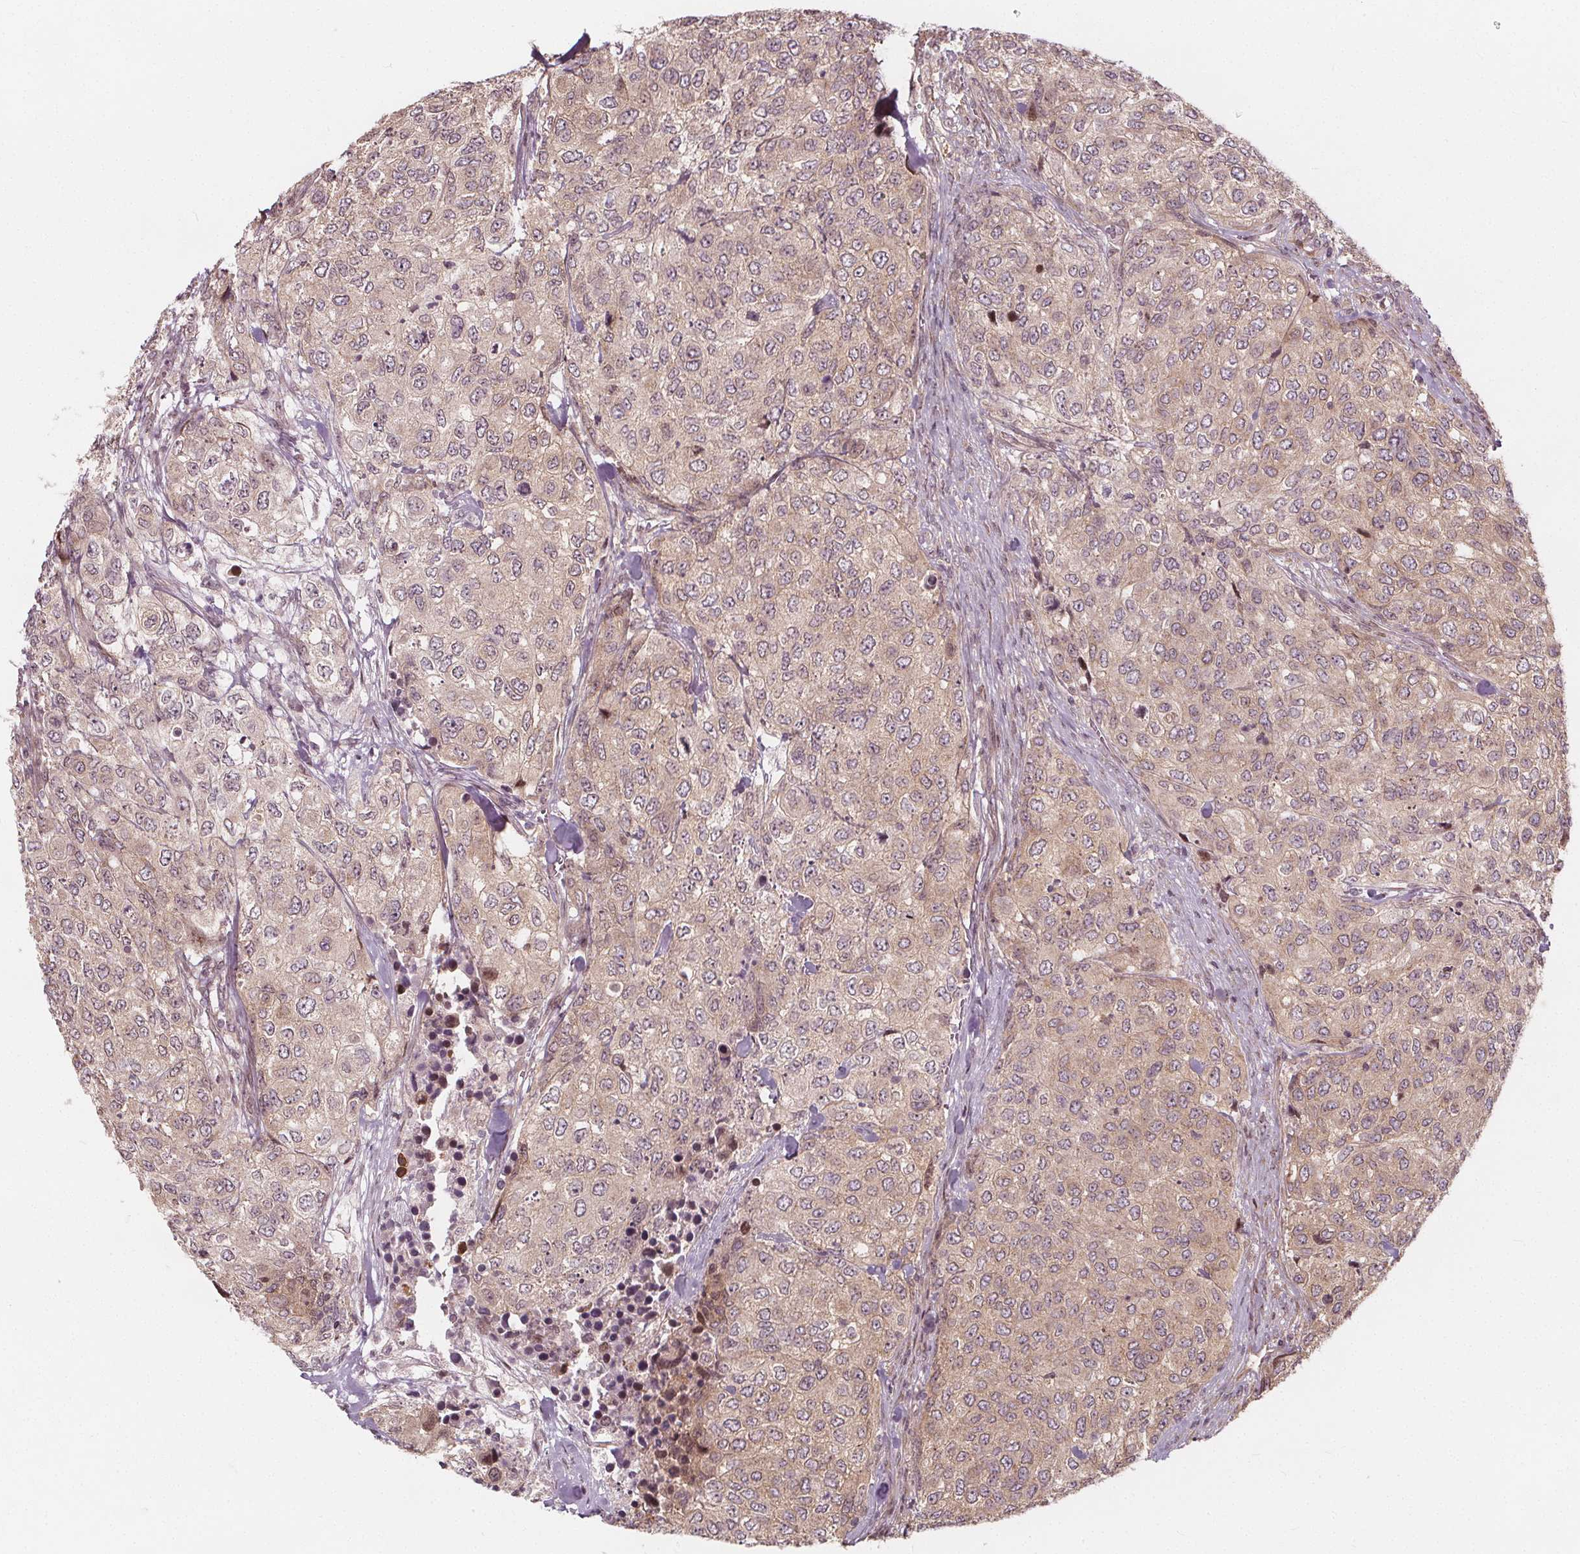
{"staining": {"intensity": "weak", "quantity": ">75%", "location": "cytoplasmic/membranous,nuclear"}, "tissue": "urothelial cancer", "cell_type": "Tumor cells", "image_type": "cancer", "snomed": [{"axis": "morphology", "description": "Urothelial carcinoma, High grade"}, {"axis": "topography", "description": "Urinary bladder"}], "caption": "Tumor cells exhibit weak cytoplasmic/membranous and nuclear expression in approximately >75% of cells in urothelial carcinoma (high-grade). (brown staining indicates protein expression, while blue staining denotes nuclei).", "gene": "AKT1S1", "patient": {"sex": "female", "age": 78}}